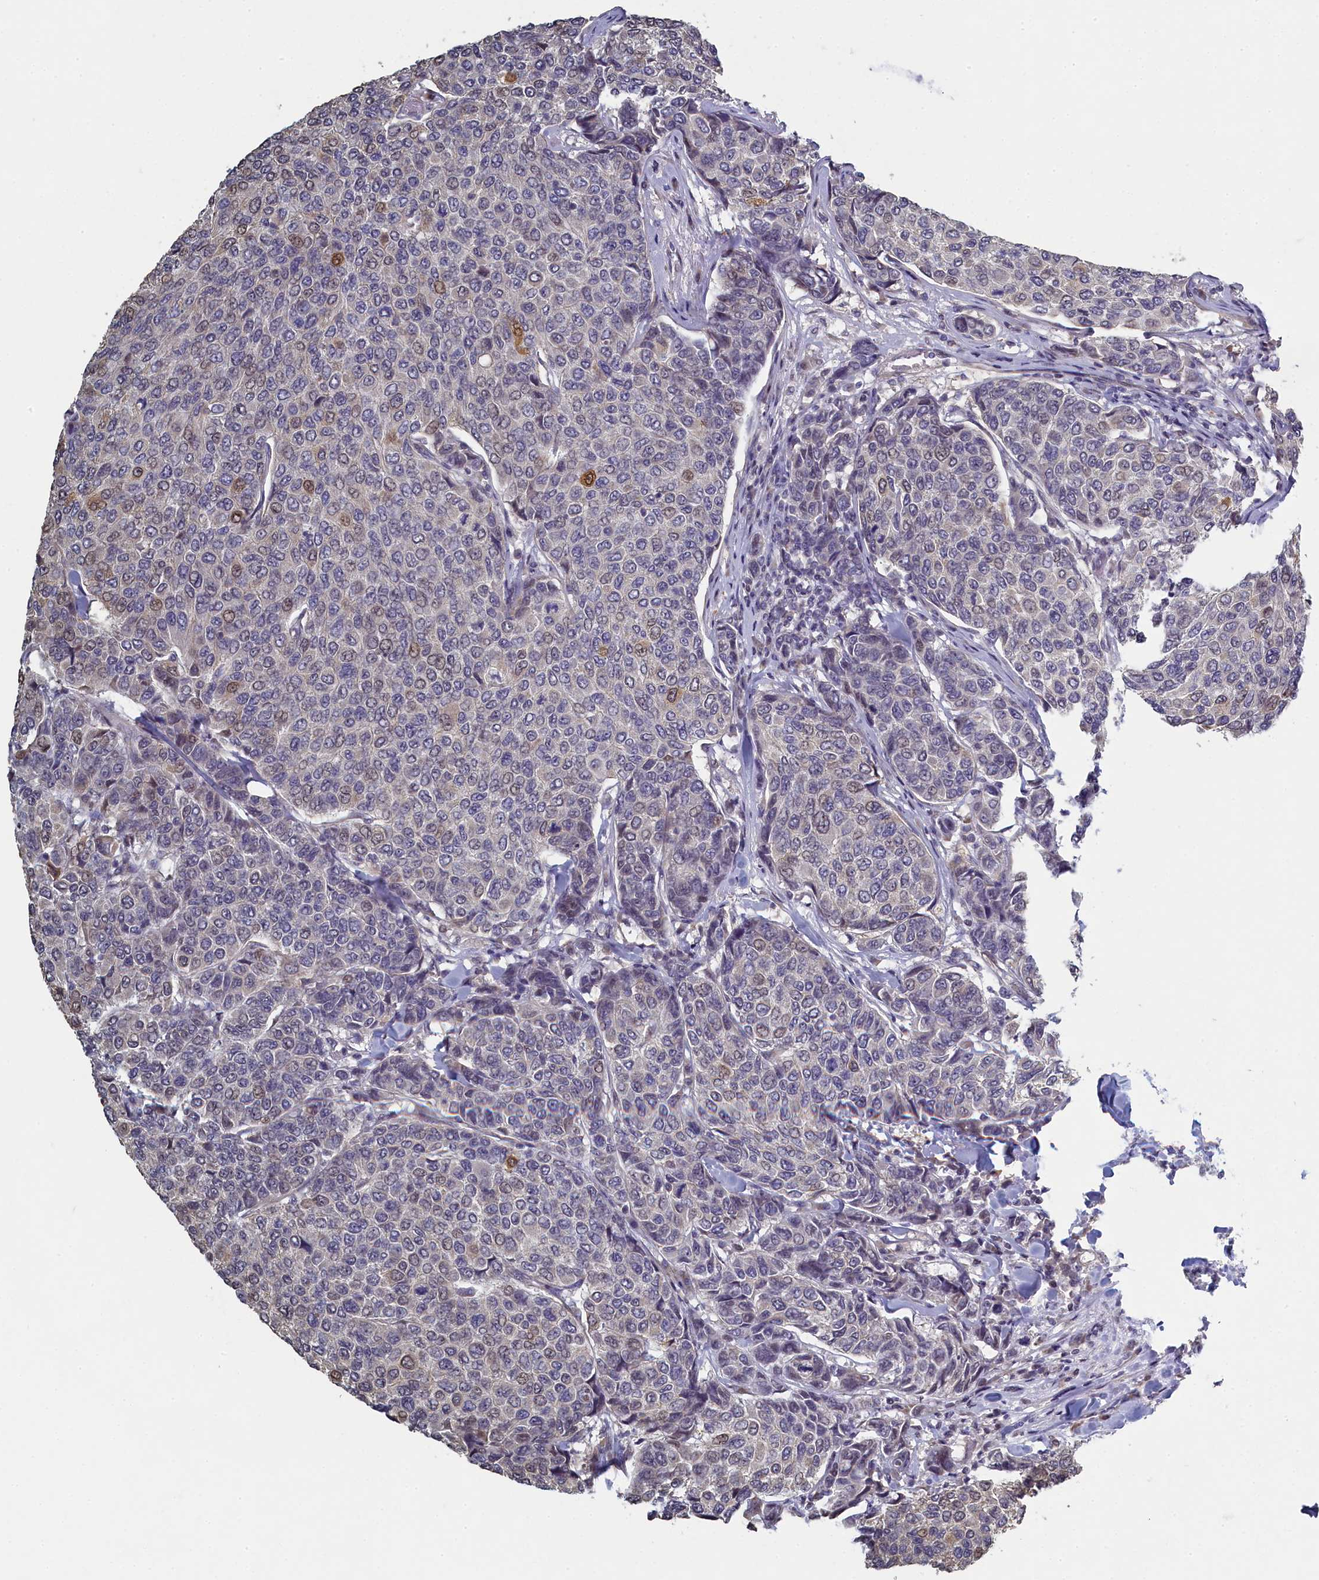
{"staining": {"intensity": "moderate", "quantity": "<25%", "location": "nuclear"}, "tissue": "breast cancer", "cell_type": "Tumor cells", "image_type": "cancer", "snomed": [{"axis": "morphology", "description": "Duct carcinoma"}, {"axis": "topography", "description": "Breast"}], "caption": "Immunohistochemistry photomicrograph of neoplastic tissue: human infiltrating ductal carcinoma (breast) stained using IHC exhibits low levels of moderate protein expression localized specifically in the nuclear of tumor cells, appearing as a nuclear brown color.", "gene": "DIXDC1", "patient": {"sex": "female", "age": 55}}